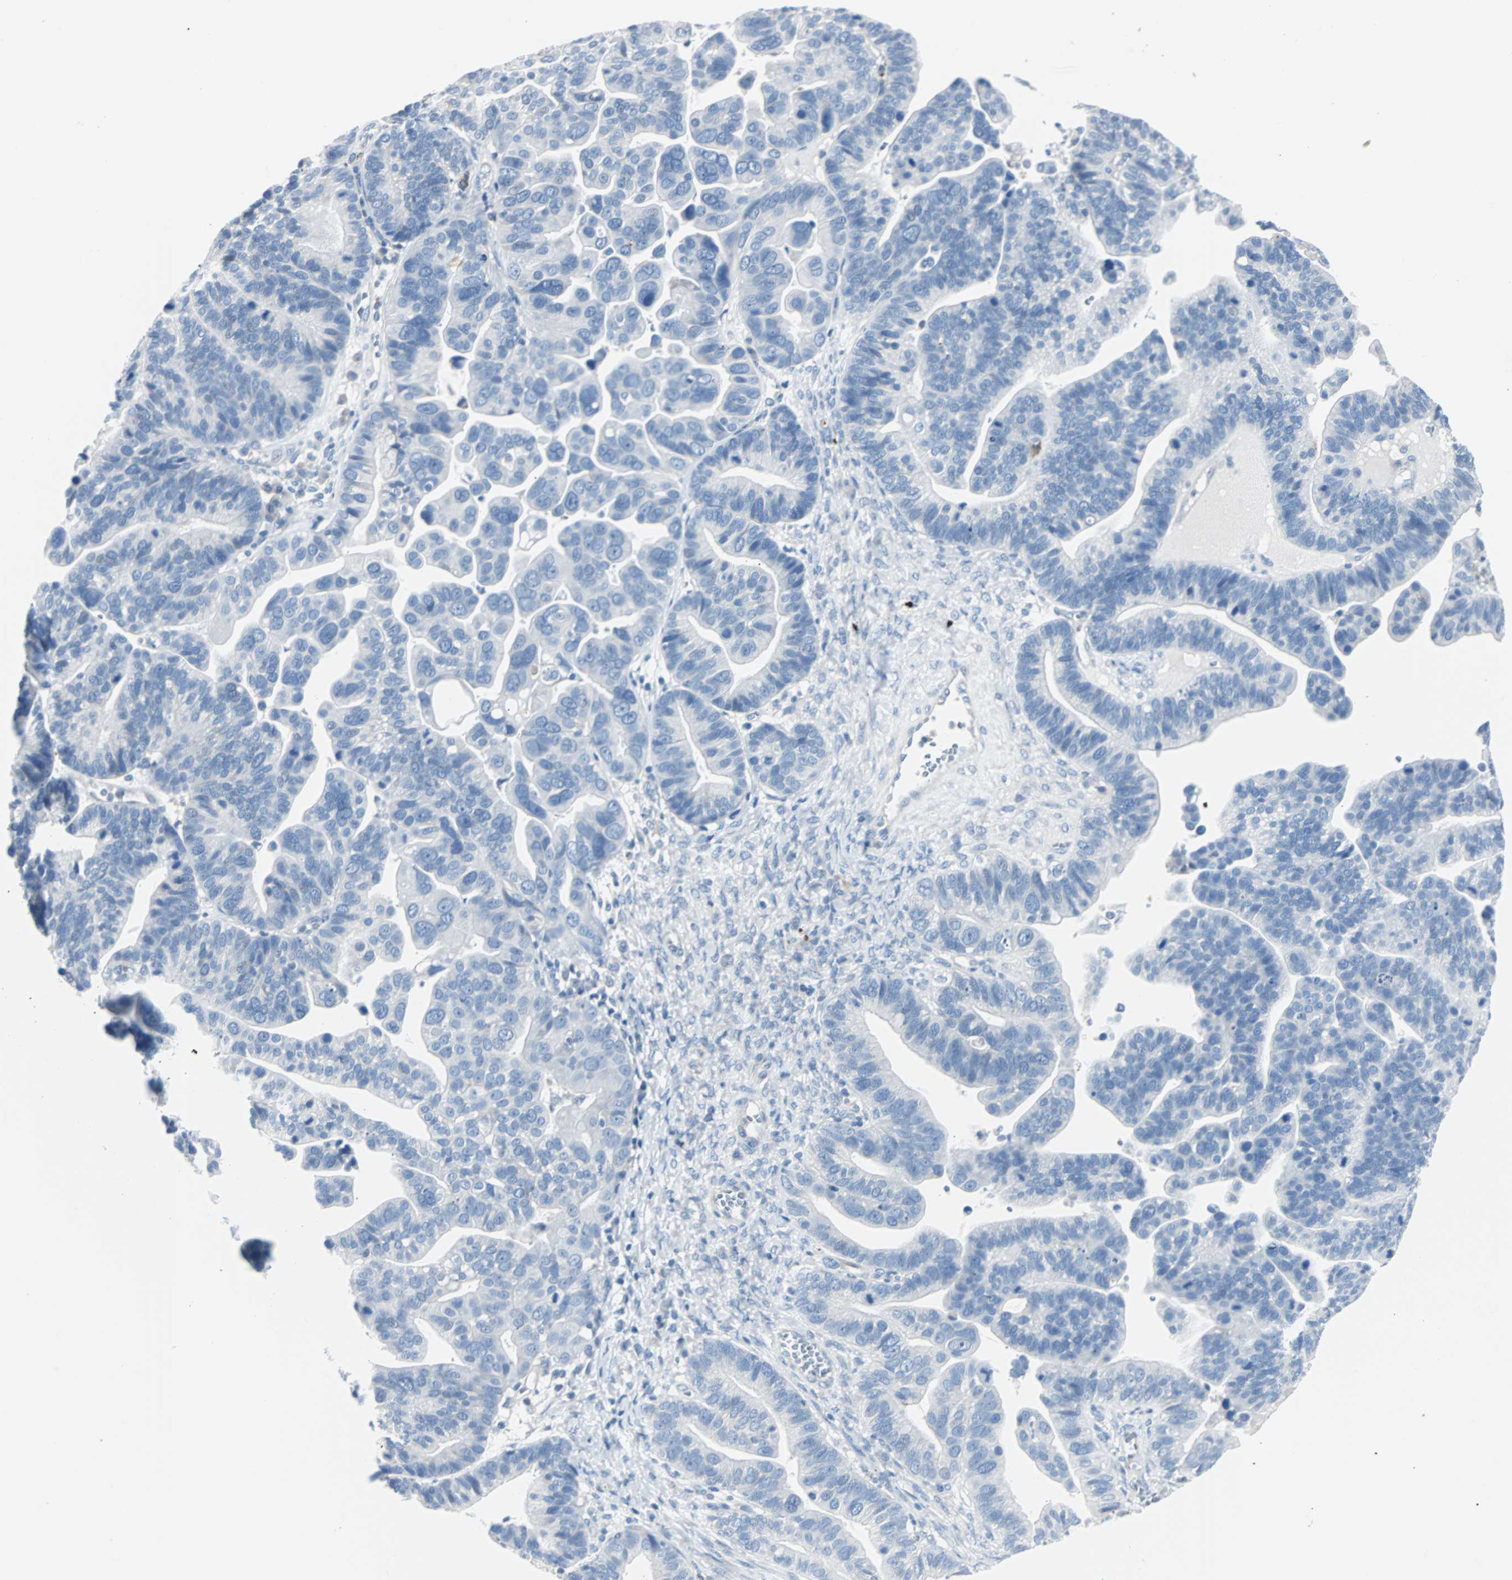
{"staining": {"intensity": "negative", "quantity": "none", "location": "none"}, "tissue": "ovarian cancer", "cell_type": "Tumor cells", "image_type": "cancer", "snomed": [{"axis": "morphology", "description": "Cystadenocarcinoma, serous, NOS"}, {"axis": "topography", "description": "Ovary"}], "caption": "High magnification brightfield microscopy of ovarian serous cystadenocarcinoma stained with DAB (3,3'-diaminobenzidine) (brown) and counterstained with hematoxylin (blue): tumor cells show no significant positivity. (DAB (3,3'-diaminobenzidine) IHC with hematoxylin counter stain).", "gene": "RASA1", "patient": {"sex": "female", "age": 56}}